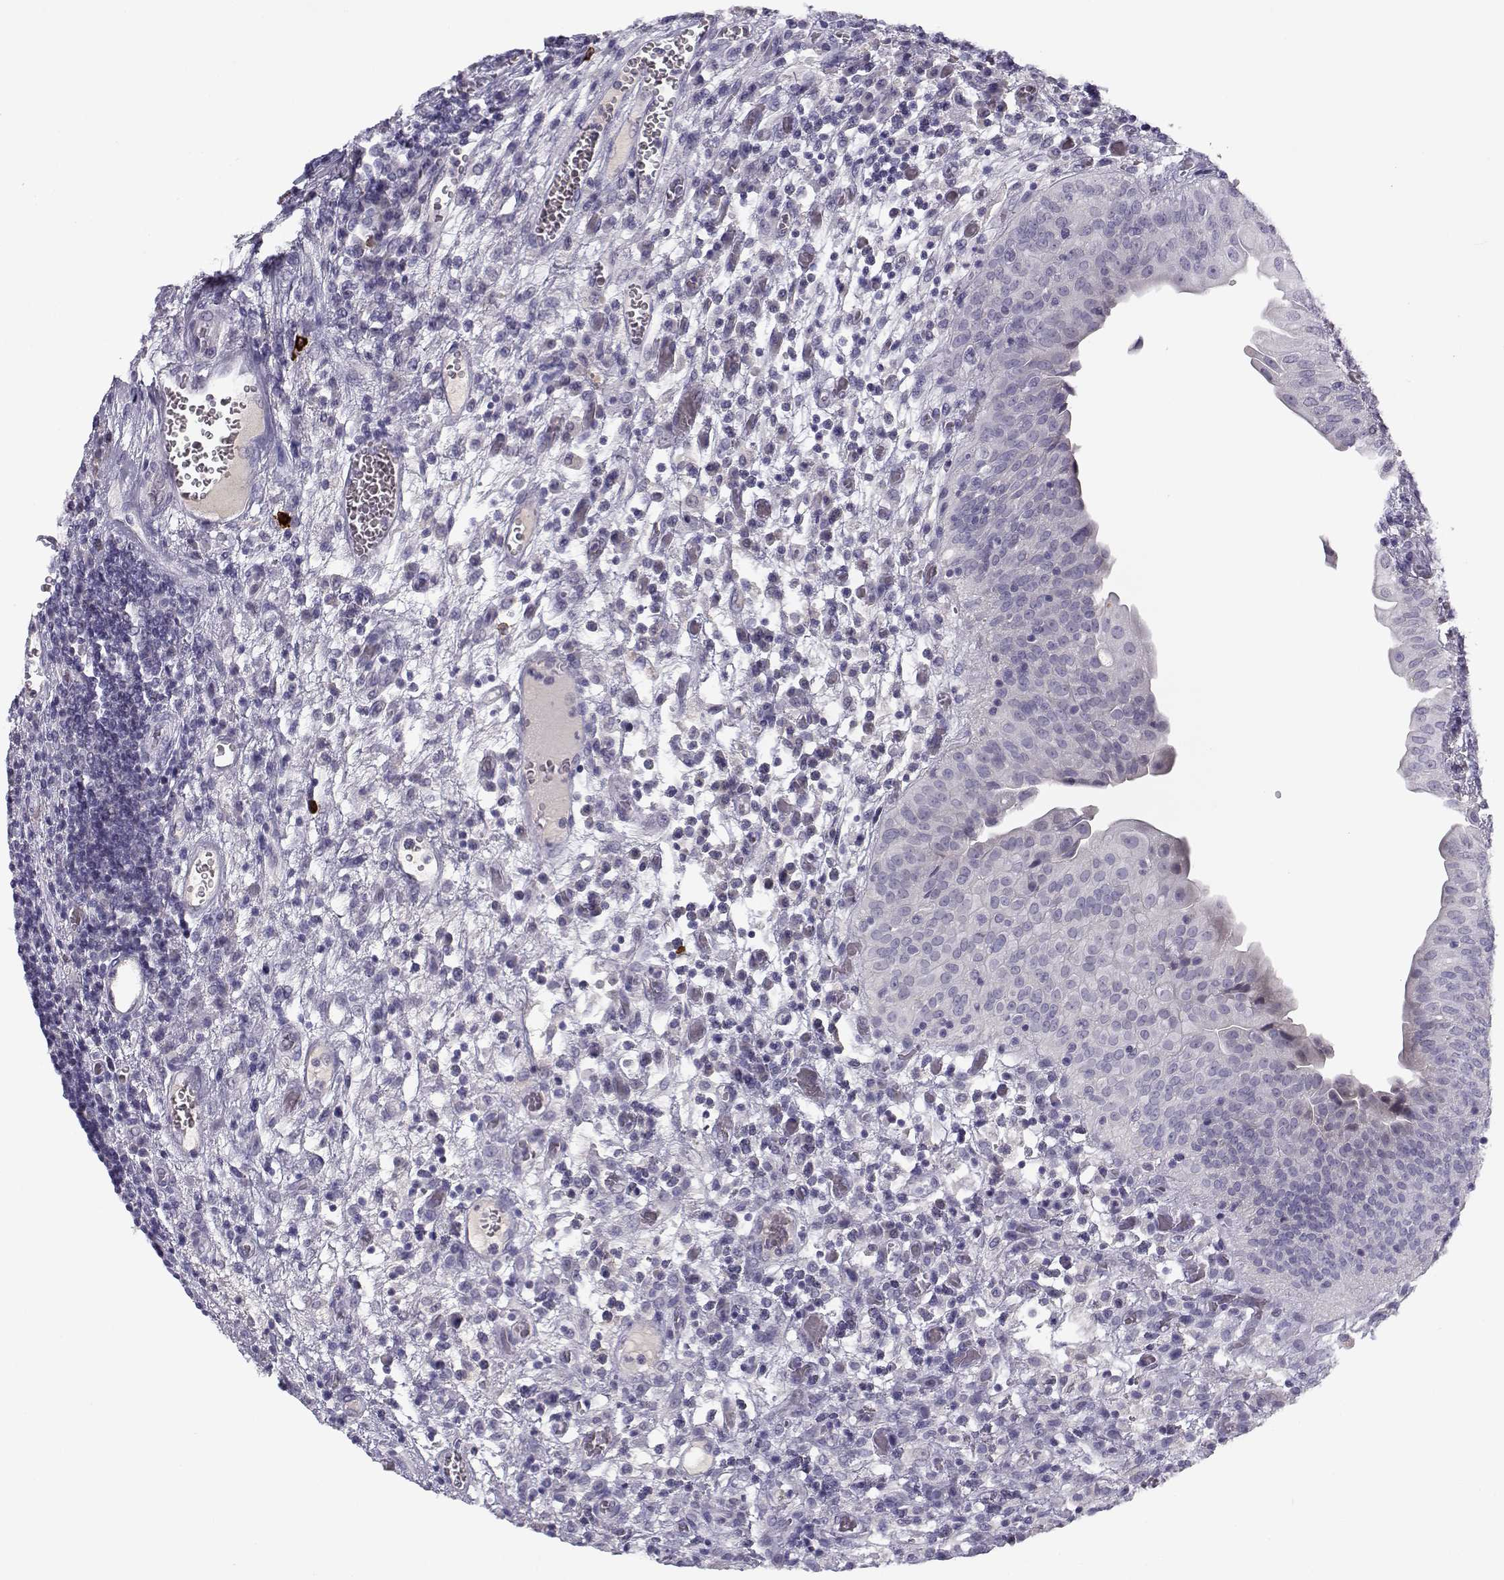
{"staining": {"intensity": "negative", "quantity": "none", "location": "none"}, "tissue": "urothelial cancer", "cell_type": "Tumor cells", "image_type": "cancer", "snomed": [{"axis": "morphology", "description": "Urothelial carcinoma, High grade"}, {"axis": "topography", "description": "Urinary bladder"}], "caption": "Urothelial carcinoma (high-grade) was stained to show a protein in brown. There is no significant expression in tumor cells. Brightfield microscopy of immunohistochemistry stained with DAB (brown) and hematoxylin (blue), captured at high magnification.", "gene": "CFAP77", "patient": {"sex": "male", "age": 60}}